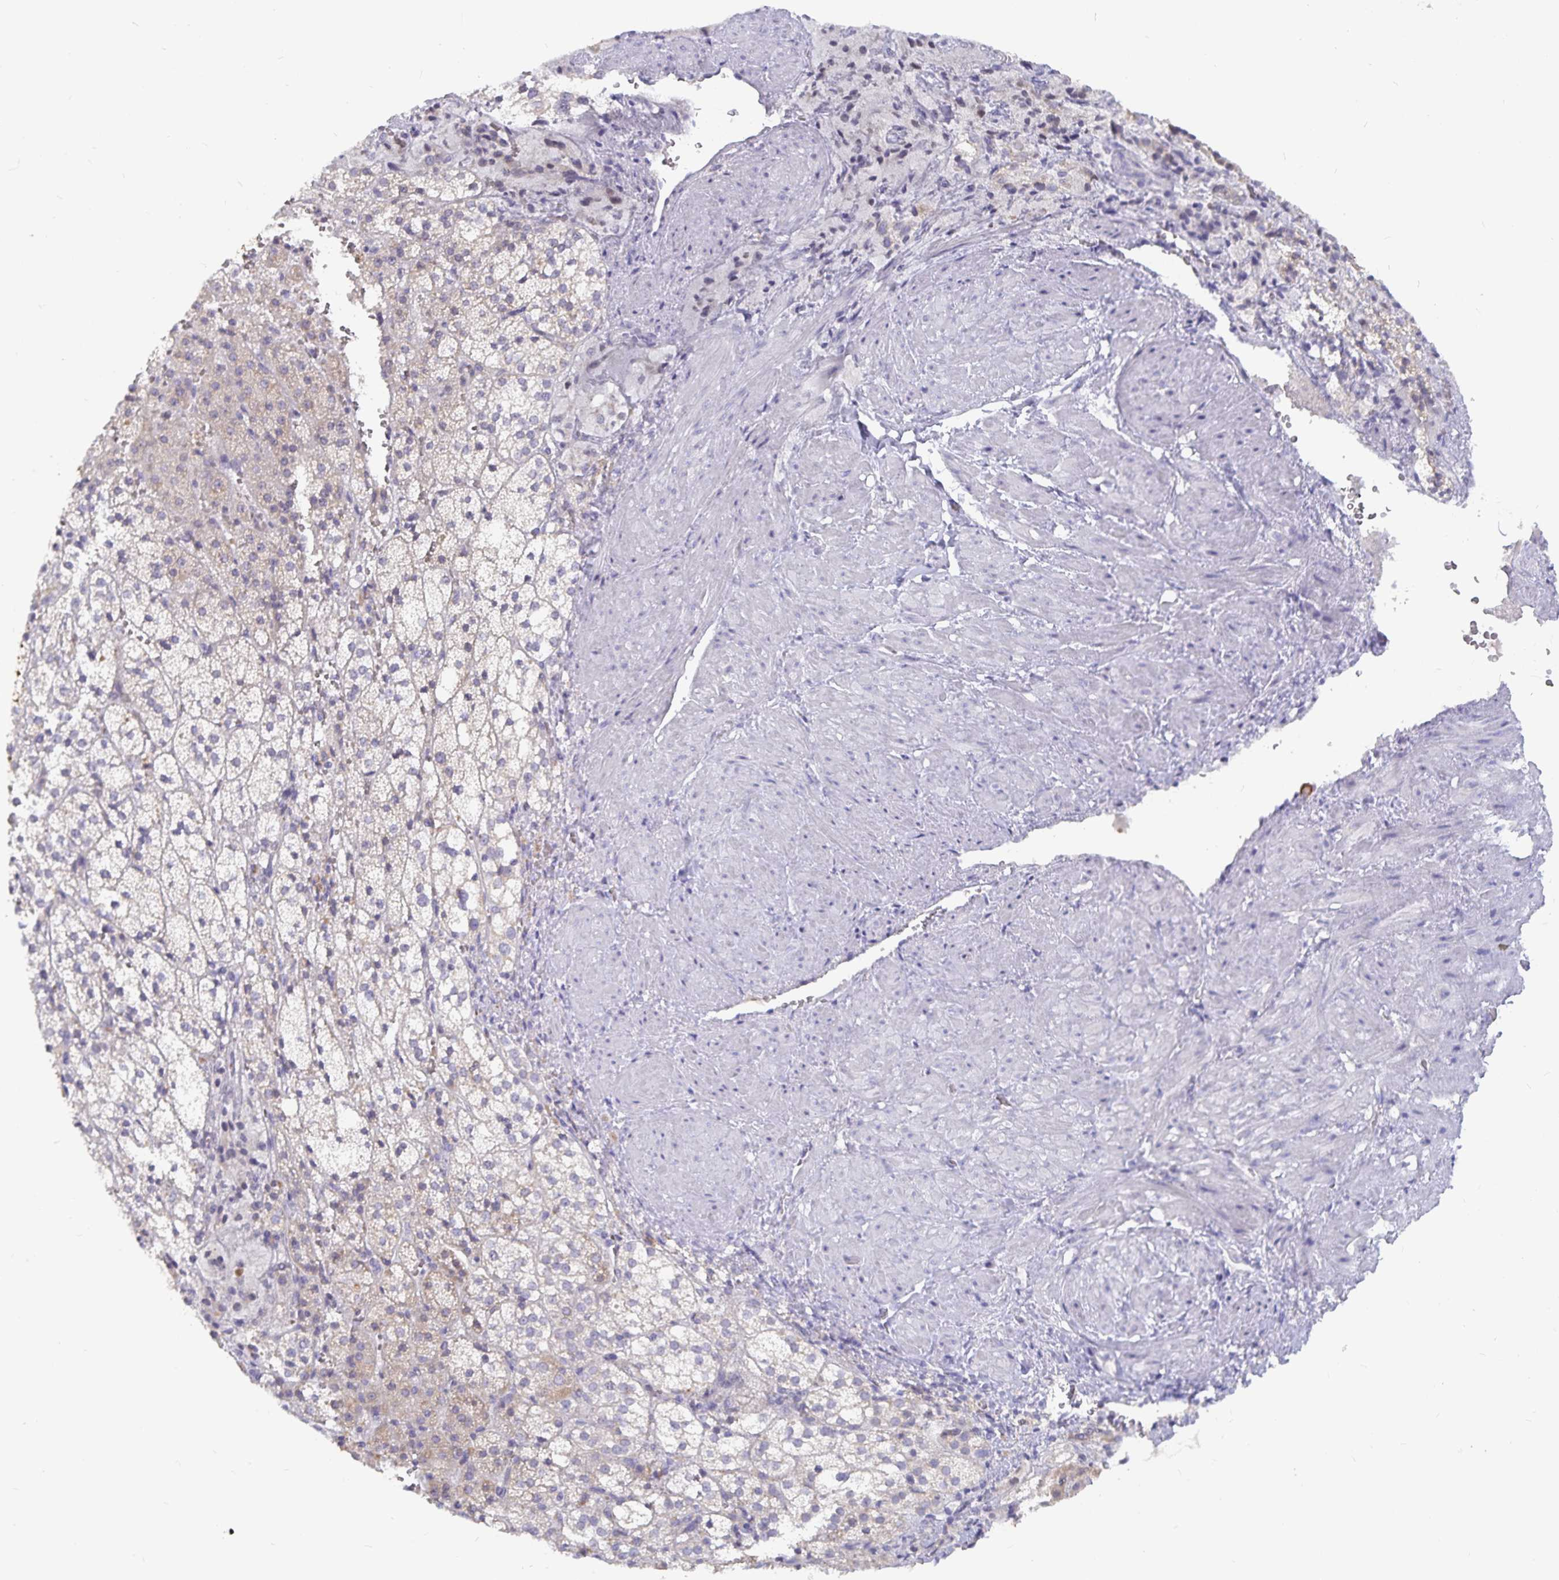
{"staining": {"intensity": "strong", "quantity": "25%-75%", "location": "cytoplasmic/membranous"}, "tissue": "adrenal gland", "cell_type": "Glandular cells", "image_type": "normal", "snomed": [{"axis": "morphology", "description": "Normal tissue, NOS"}, {"axis": "topography", "description": "Adrenal gland"}], "caption": "Immunohistochemical staining of normal human adrenal gland demonstrates strong cytoplasmic/membranous protein staining in approximately 25%-75% of glandular cells. The protein of interest is shown in brown color, while the nuclei are stained blue.", "gene": "PKHD1", "patient": {"sex": "male", "age": 53}}